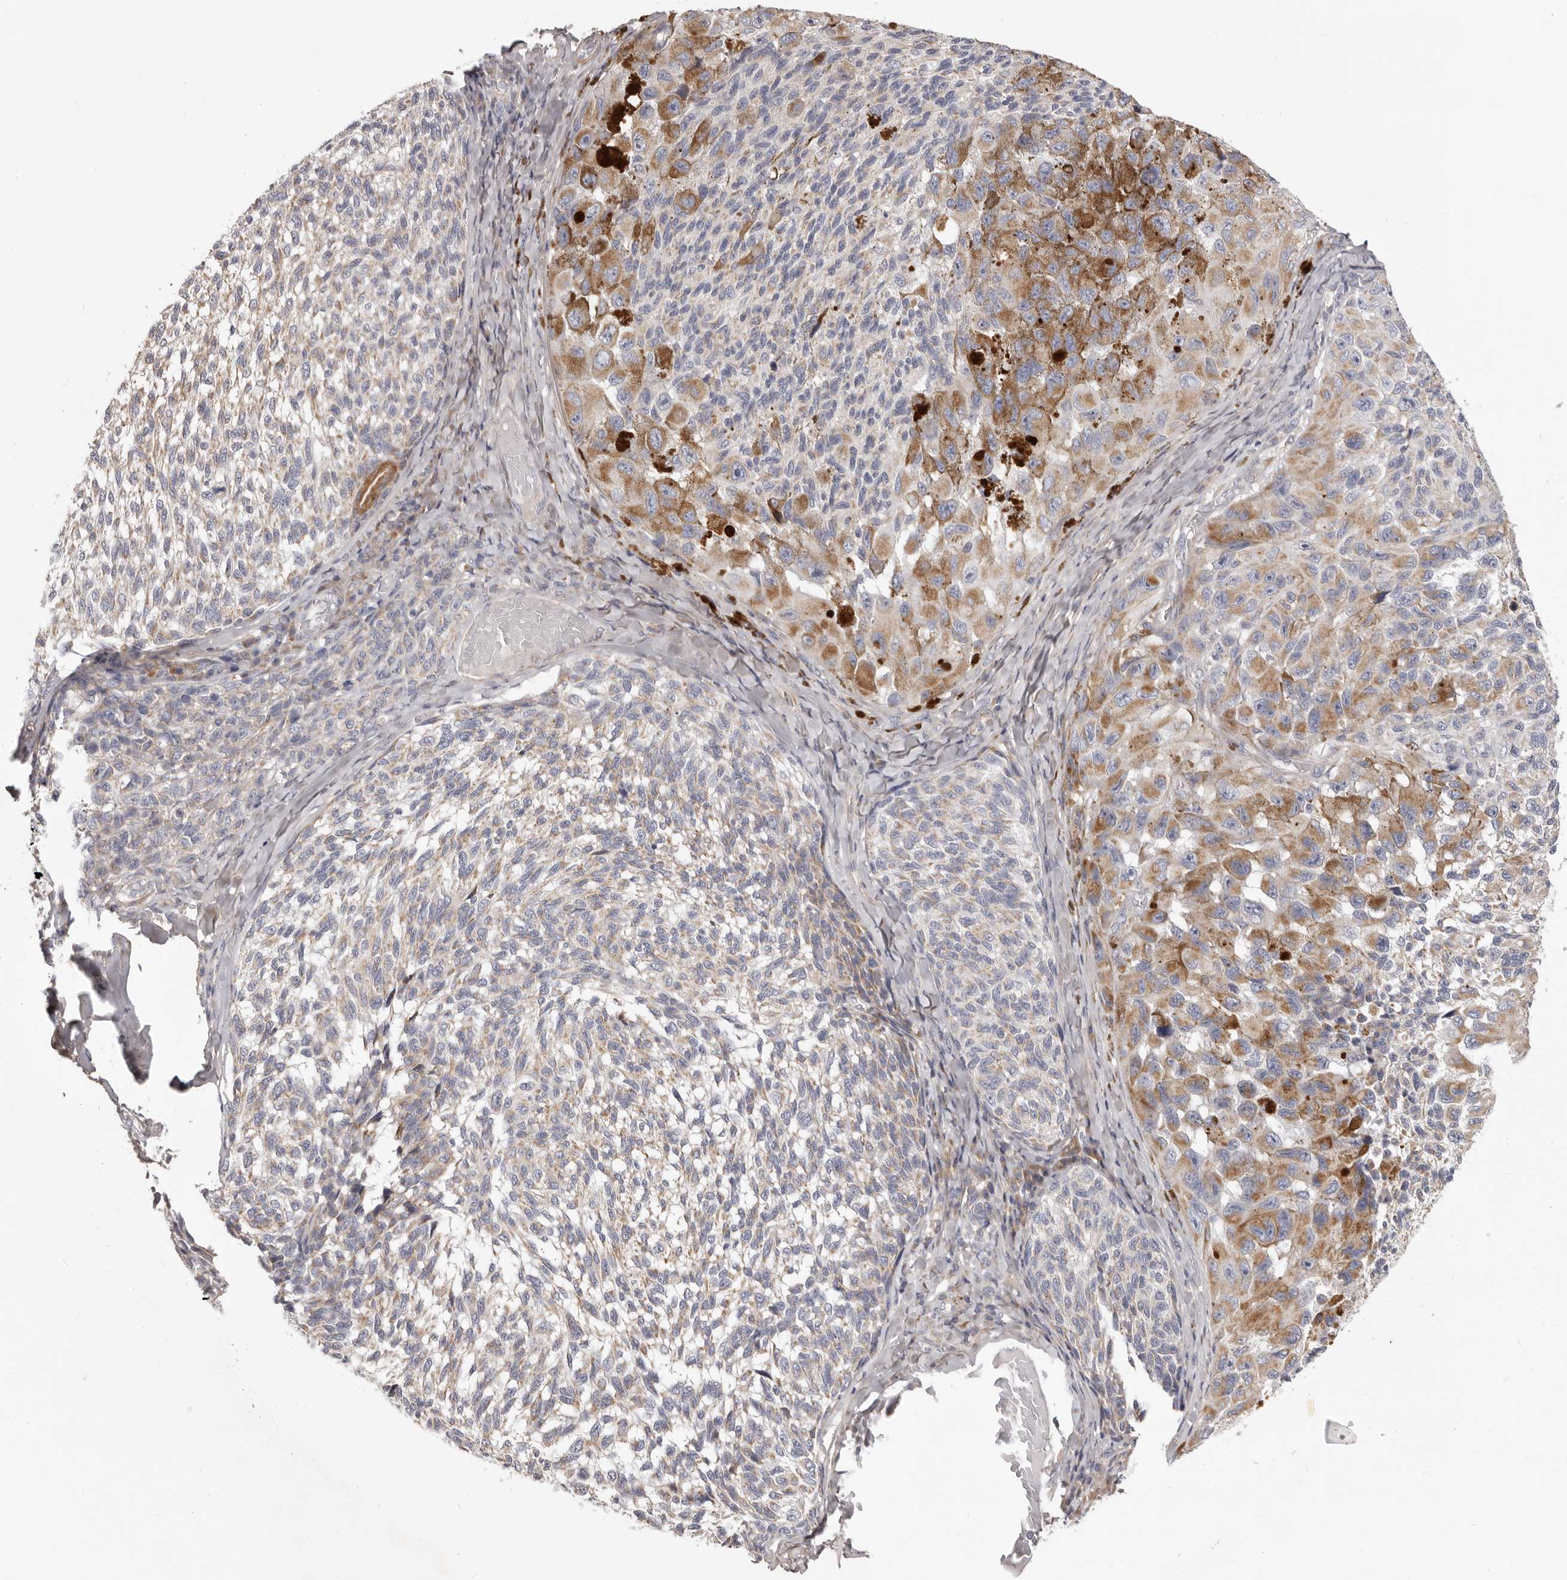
{"staining": {"intensity": "moderate", "quantity": "<25%", "location": "cytoplasmic/membranous"}, "tissue": "melanoma", "cell_type": "Tumor cells", "image_type": "cancer", "snomed": [{"axis": "morphology", "description": "Malignant melanoma, NOS"}, {"axis": "topography", "description": "Skin"}], "caption": "A brown stain shows moderate cytoplasmic/membranous expression of a protein in human malignant melanoma tumor cells.", "gene": "MRPS10", "patient": {"sex": "female", "age": 73}}